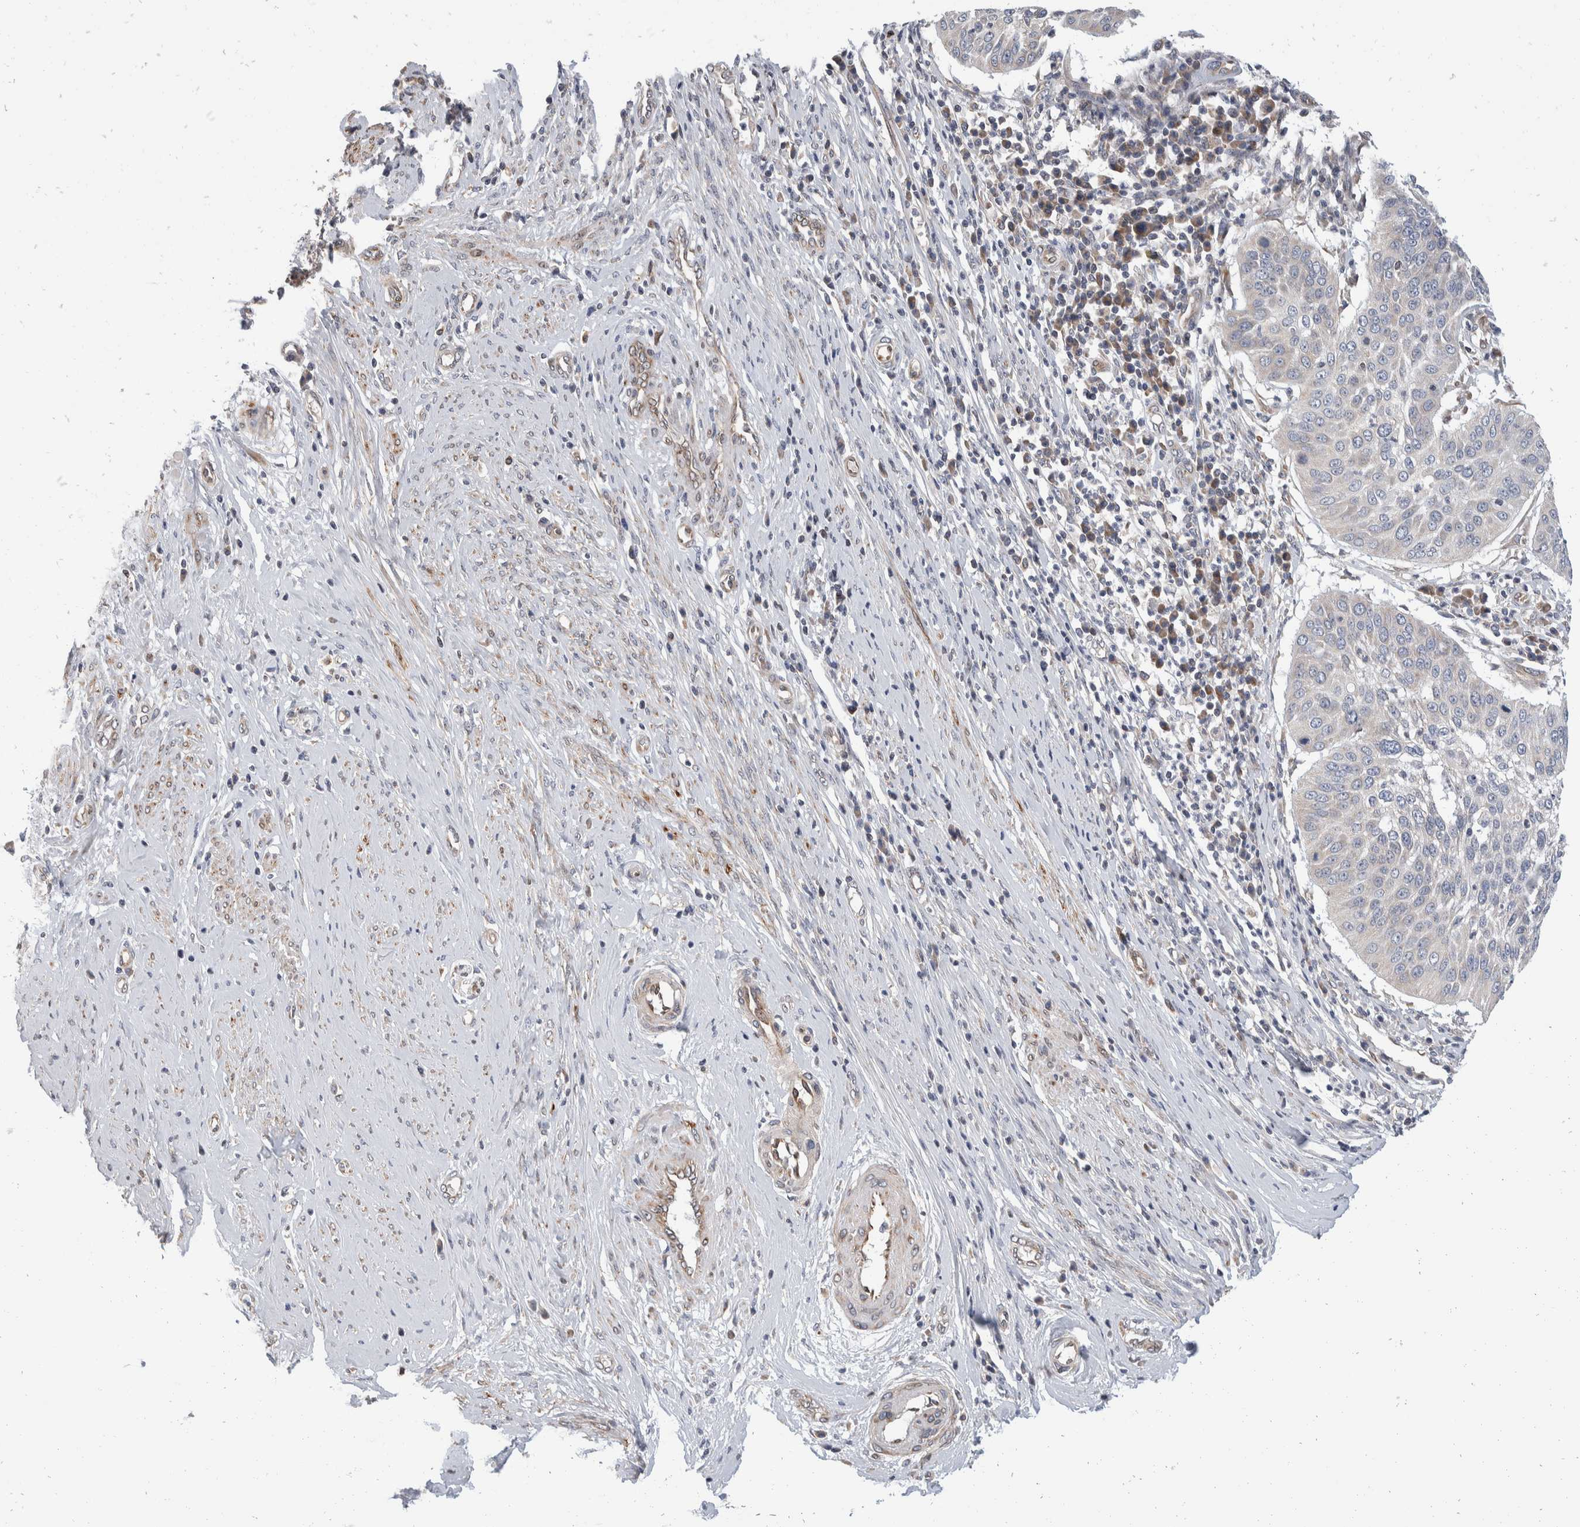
{"staining": {"intensity": "negative", "quantity": "none", "location": "none"}, "tissue": "cervical cancer", "cell_type": "Tumor cells", "image_type": "cancer", "snomed": [{"axis": "morphology", "description": "Normal tissue, NOS"}, {"axis": "morphology", "description": "Squamous cell carcinoma, NOS"}, {"axis": "topography", "description": "Cervix"}], "caption": "Tumor cells show no significant protein staining in cervical squamous cell carcinoma. The staining was performed using DAB (3,3'-diaminobenzidine) to visualize the protein expression in brown, while the nuclei were stained in blue with hematoxylin (Magnification: 20x).", "gene": "TMEM245", "patient": {"sex": "female", "age": 39}}